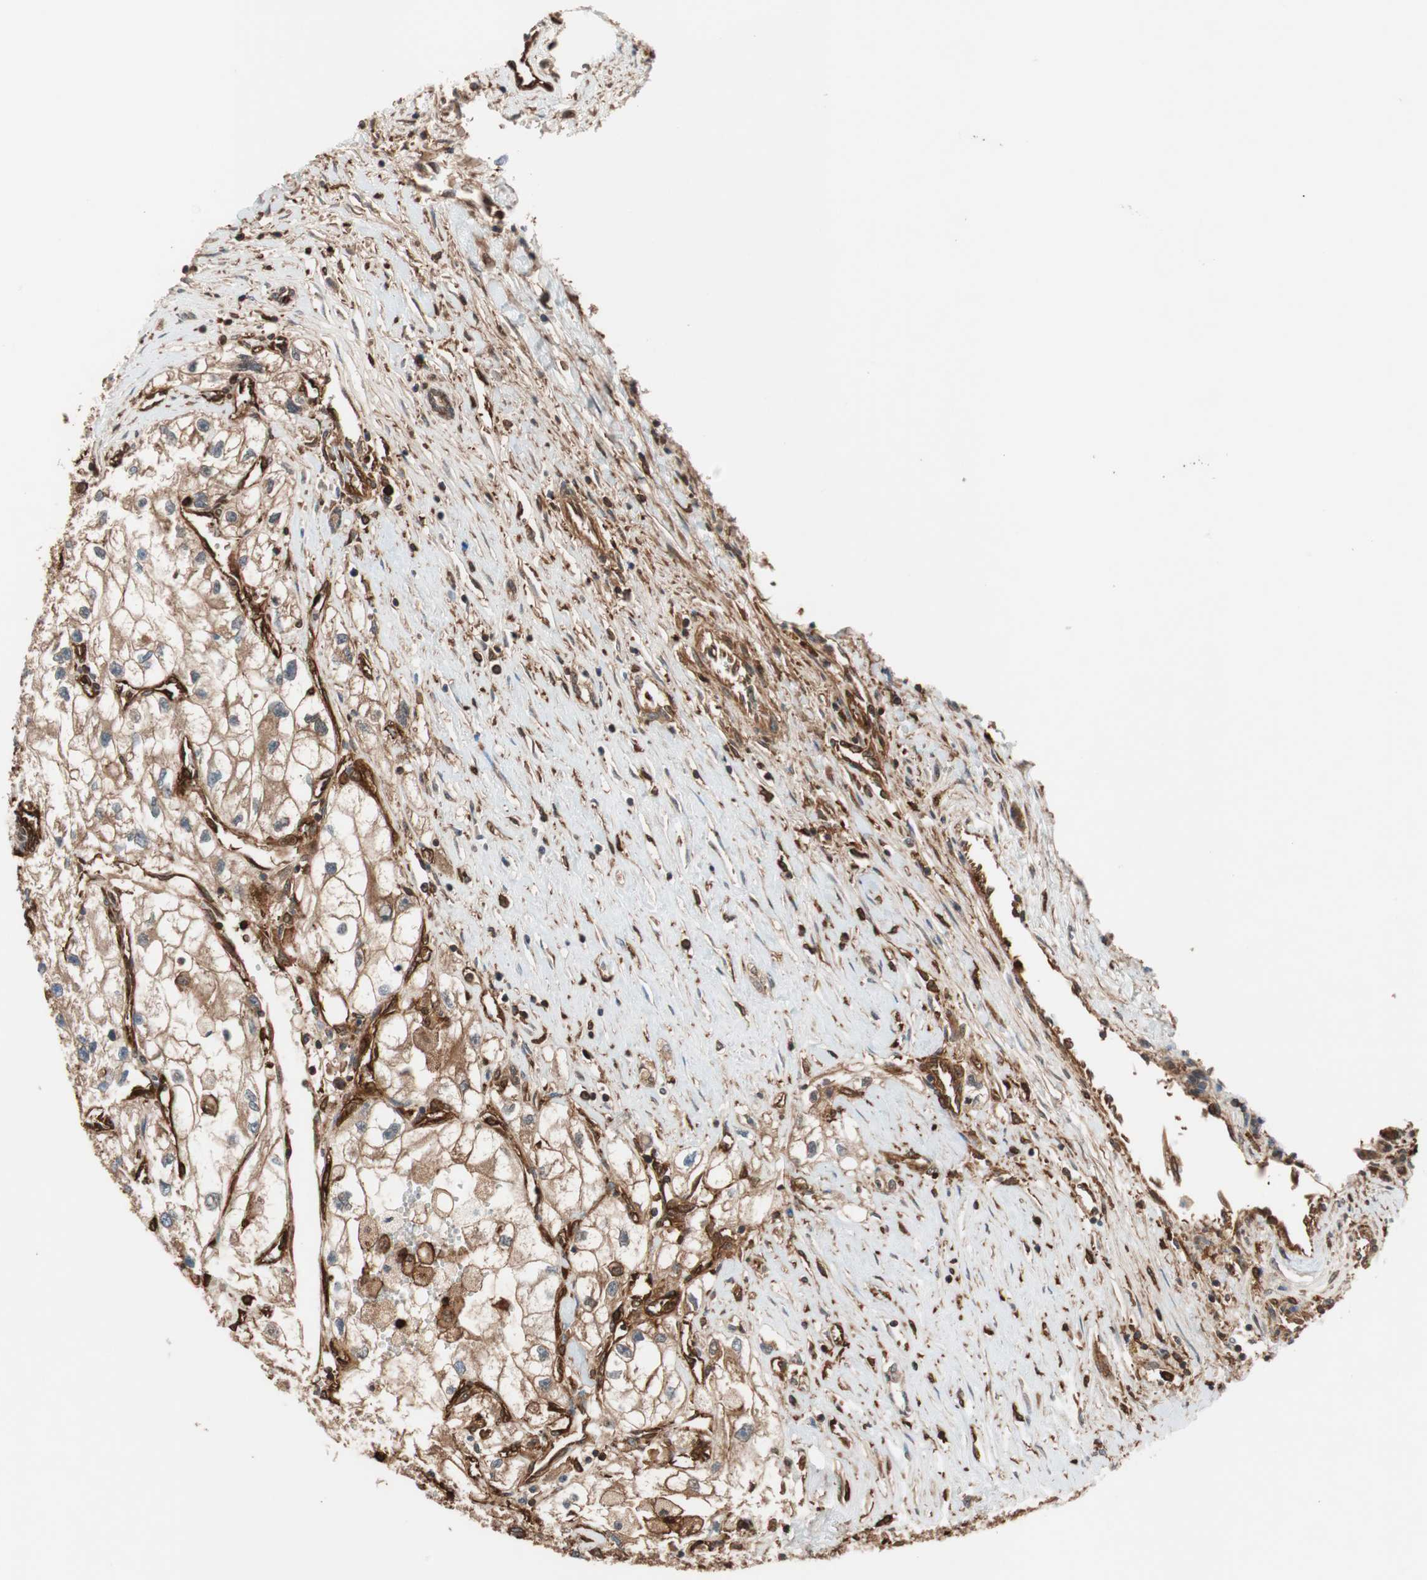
{"staining": {"intensity": "moderate", "quantity": ">75%", "location": "cytoplasmic/membranous"}, "tissue": "renal cancer", "cell_type": "Tumor cells", "image_type": "cancer", "snomed": [{"axis": "morphology", "description": "Adenocarcinoma, NOS"}, {"axis": "topography", "description": "Kidney"}], "caption": "Immunohistochemistry (IHC) of human renal cancer shows medium levels of moderate cytoplasmic/membranous staining in approximately >75% of tumor cells. The staining was performed using DAB (3,3'-diaminobenzidine), with brown indicating positive protein expression. Nuclei are stained blue with hematoxylin.", "gene": "VASP", "patient": {"sex": "female", "age": 70}}